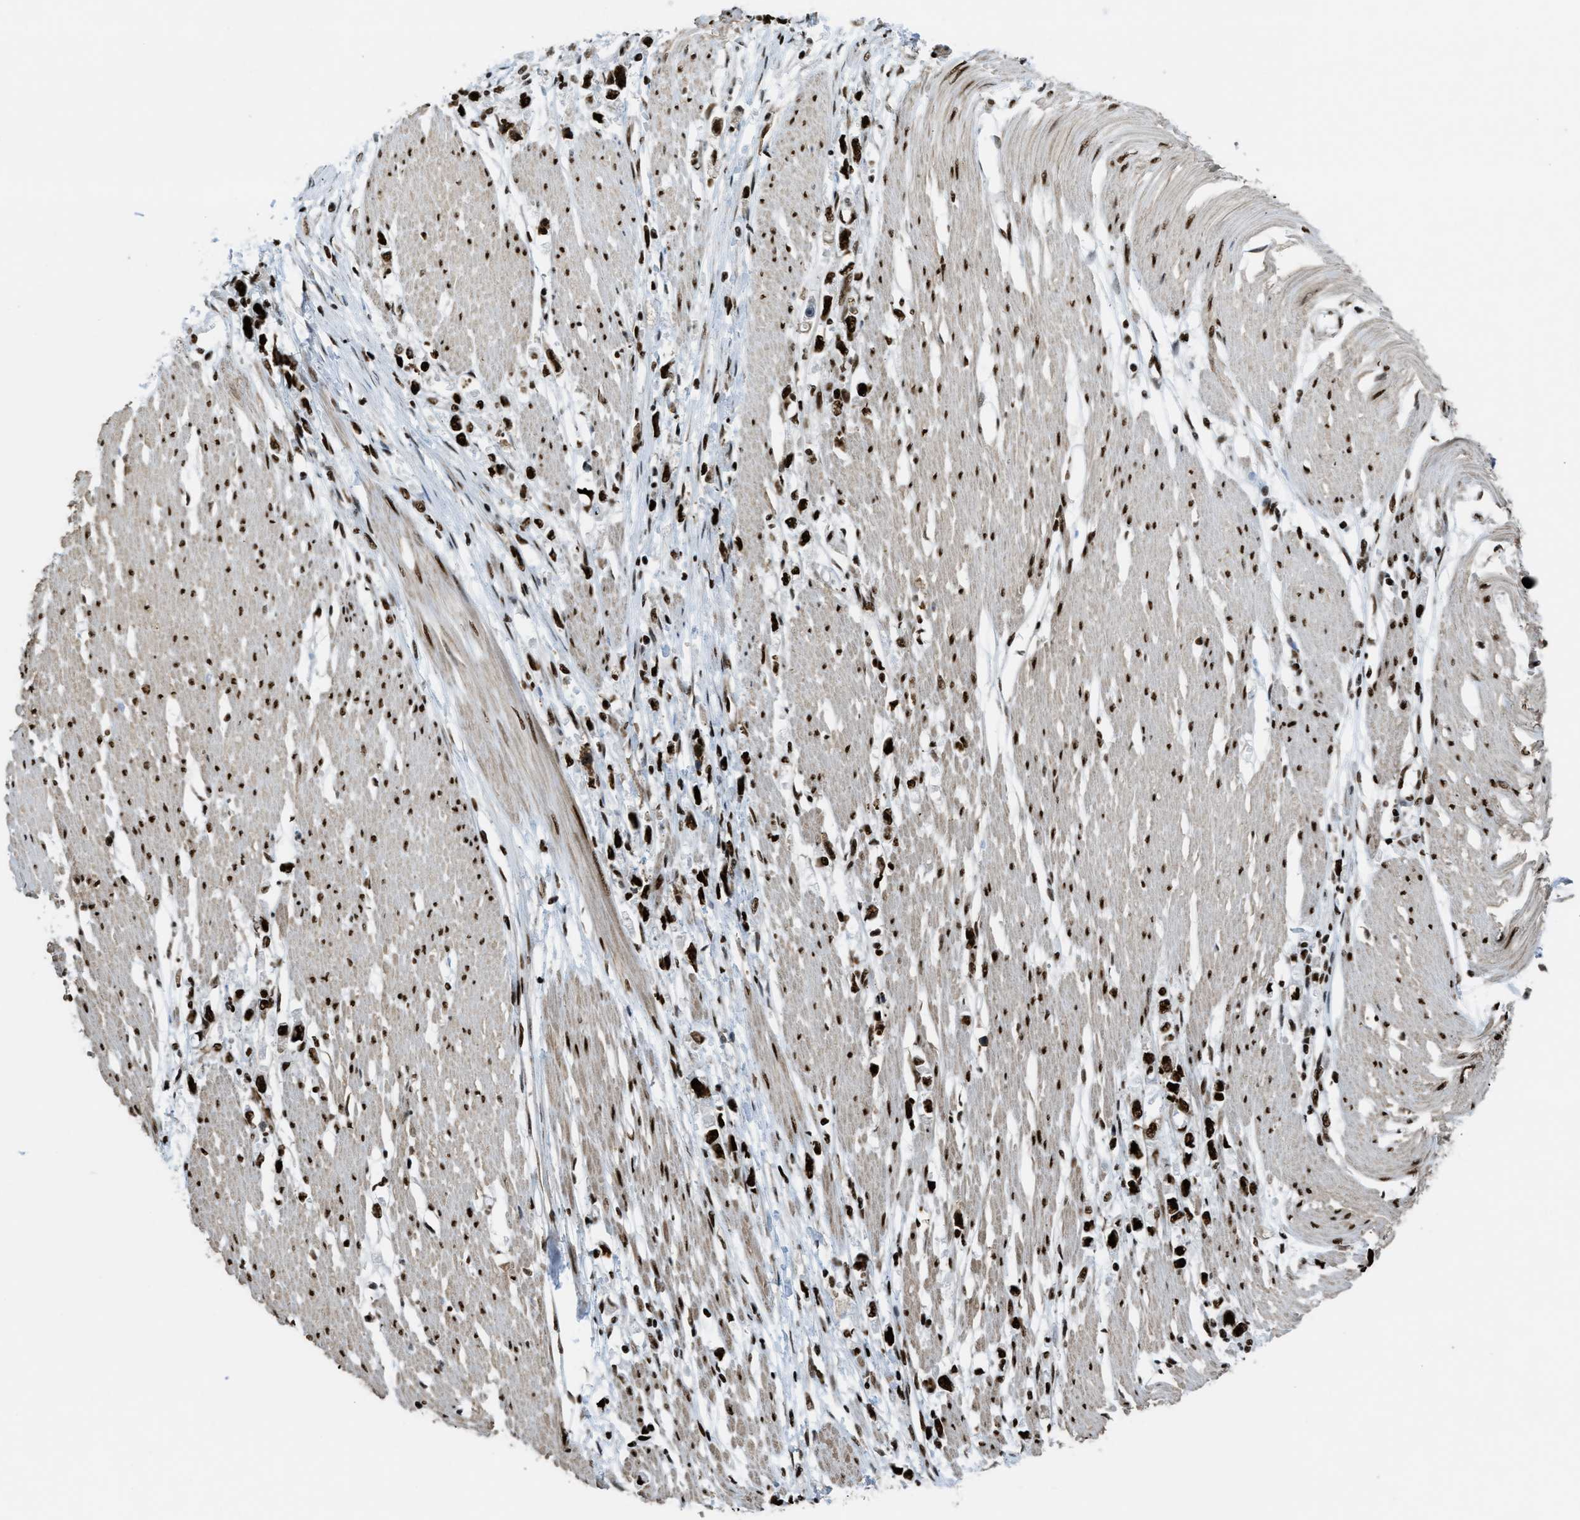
{"staining": {"intensity": "strong", "quantity": ">75%", "location": "nuclear"}, "tissue": "stomach cancer", "cell_type": "Tumor cells", "image_type": "cancer", "snomed": [{"axis": "morphology", "description": "Adenocarcinoma, NOS"}, {"axis": "topography", "description": "Stomach"}], "caption": "Protein staining demonstrates strong nuclear positivity in about >75% of tumor cells in stomach cancer (adenocarcinoma).", "gene": "ZNF207", "patient": {"sex": "female", "age": 59}}